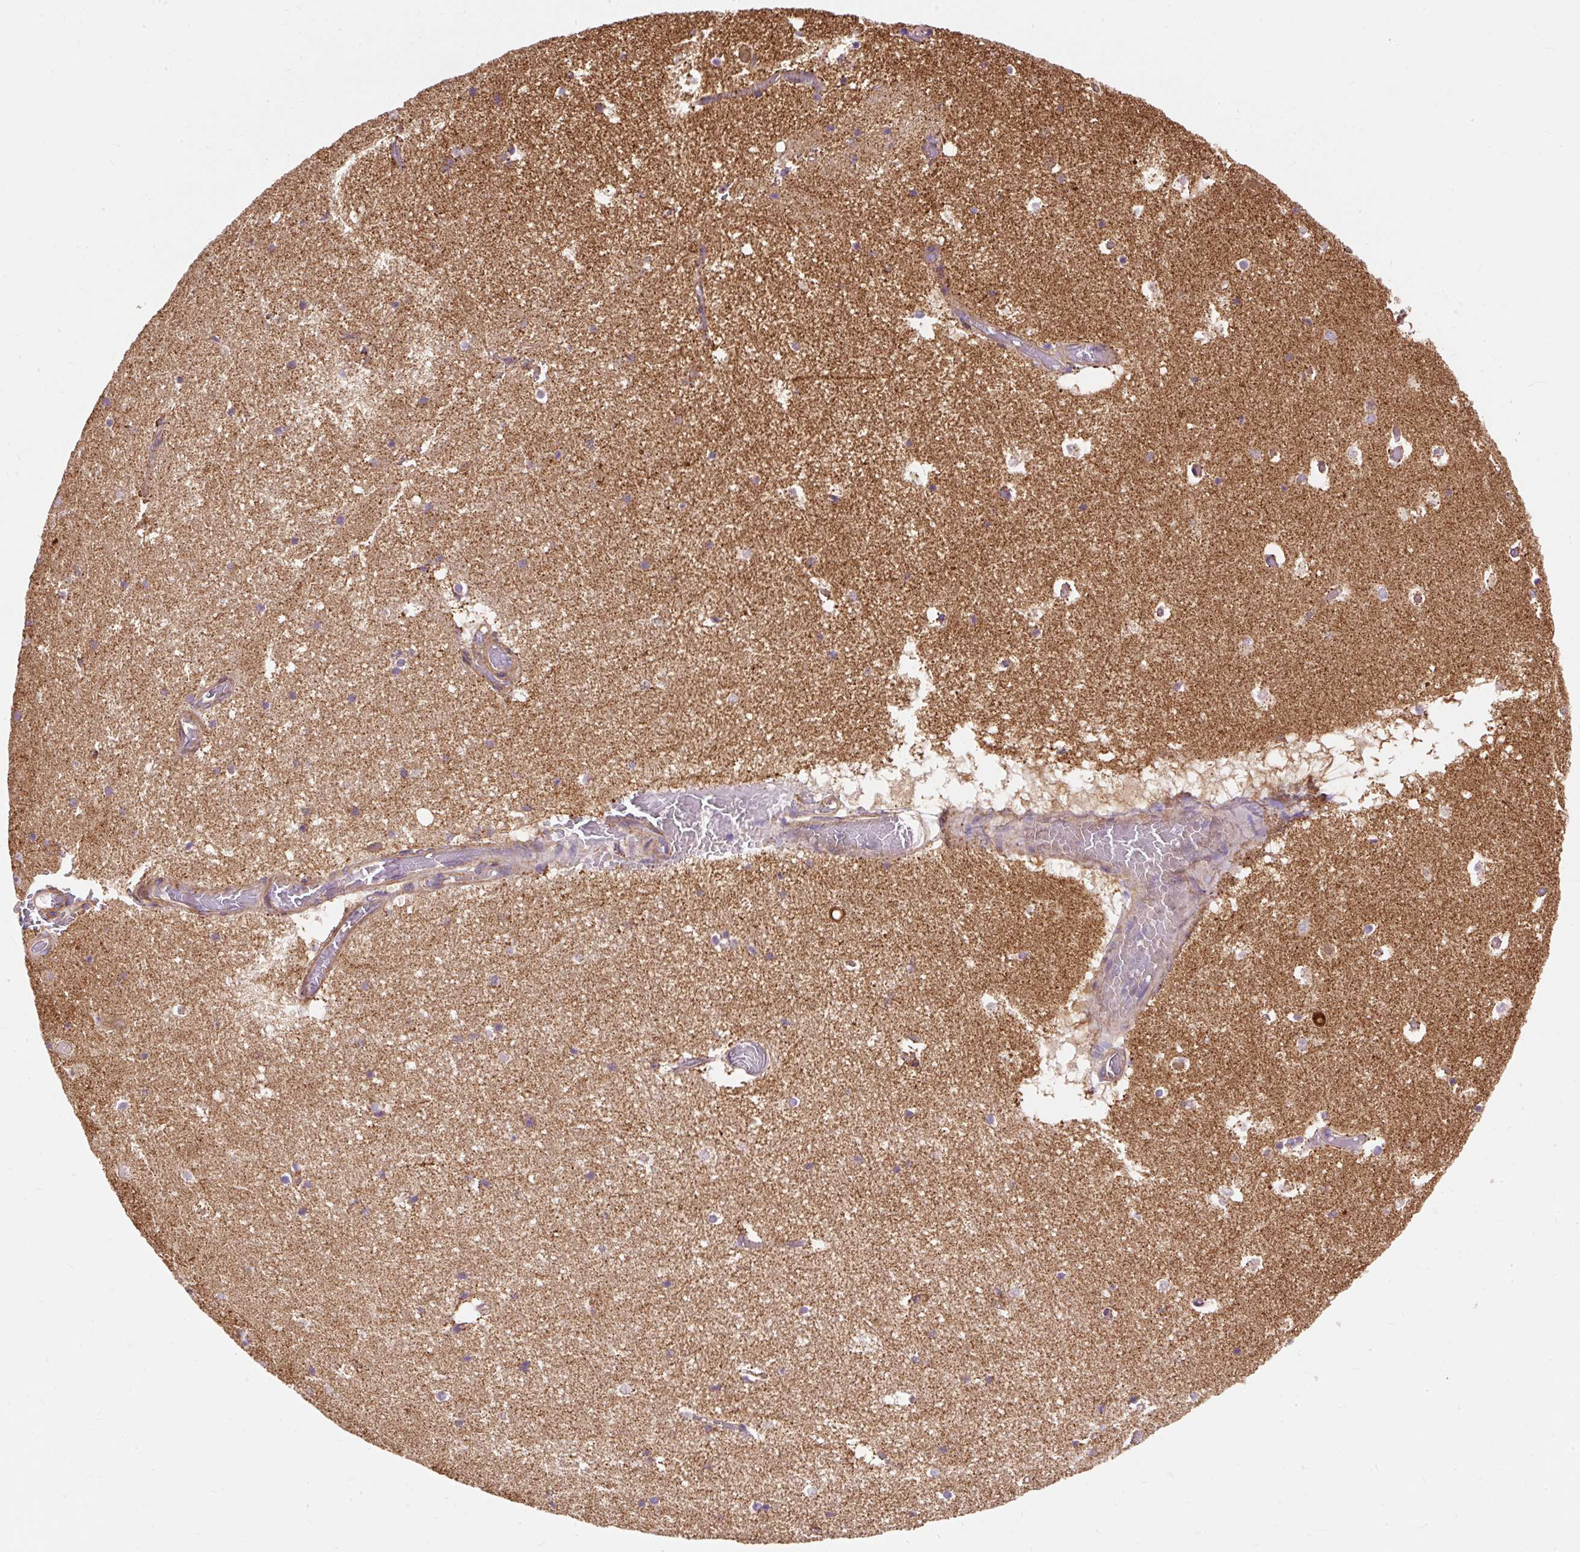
{"staining": {"intensity": "moderate", "quantity": "<25%", "location": "cytoplasmic/membranous"}, "tissue": "hippocampus", "cell_type": "Glial cells", "image_type": "normal", "snomed": [{"axis": "morphology", "description": "Normal tissue, NOS"}, {"axis": "topography", "description": "Hippocampus"}], "caption": "Protein expression by immunohistochemistry (IHC) reveals moderate cytoplasmic/membranous staining in about <25% of glial cells in unremarkable hippocampus. (DAB (3,3'-diaminobenzidine) IHC with brightfield microscopy, high magnification).", "gene": "CEP290", "patient": {"sex": "female", "age": 52}}